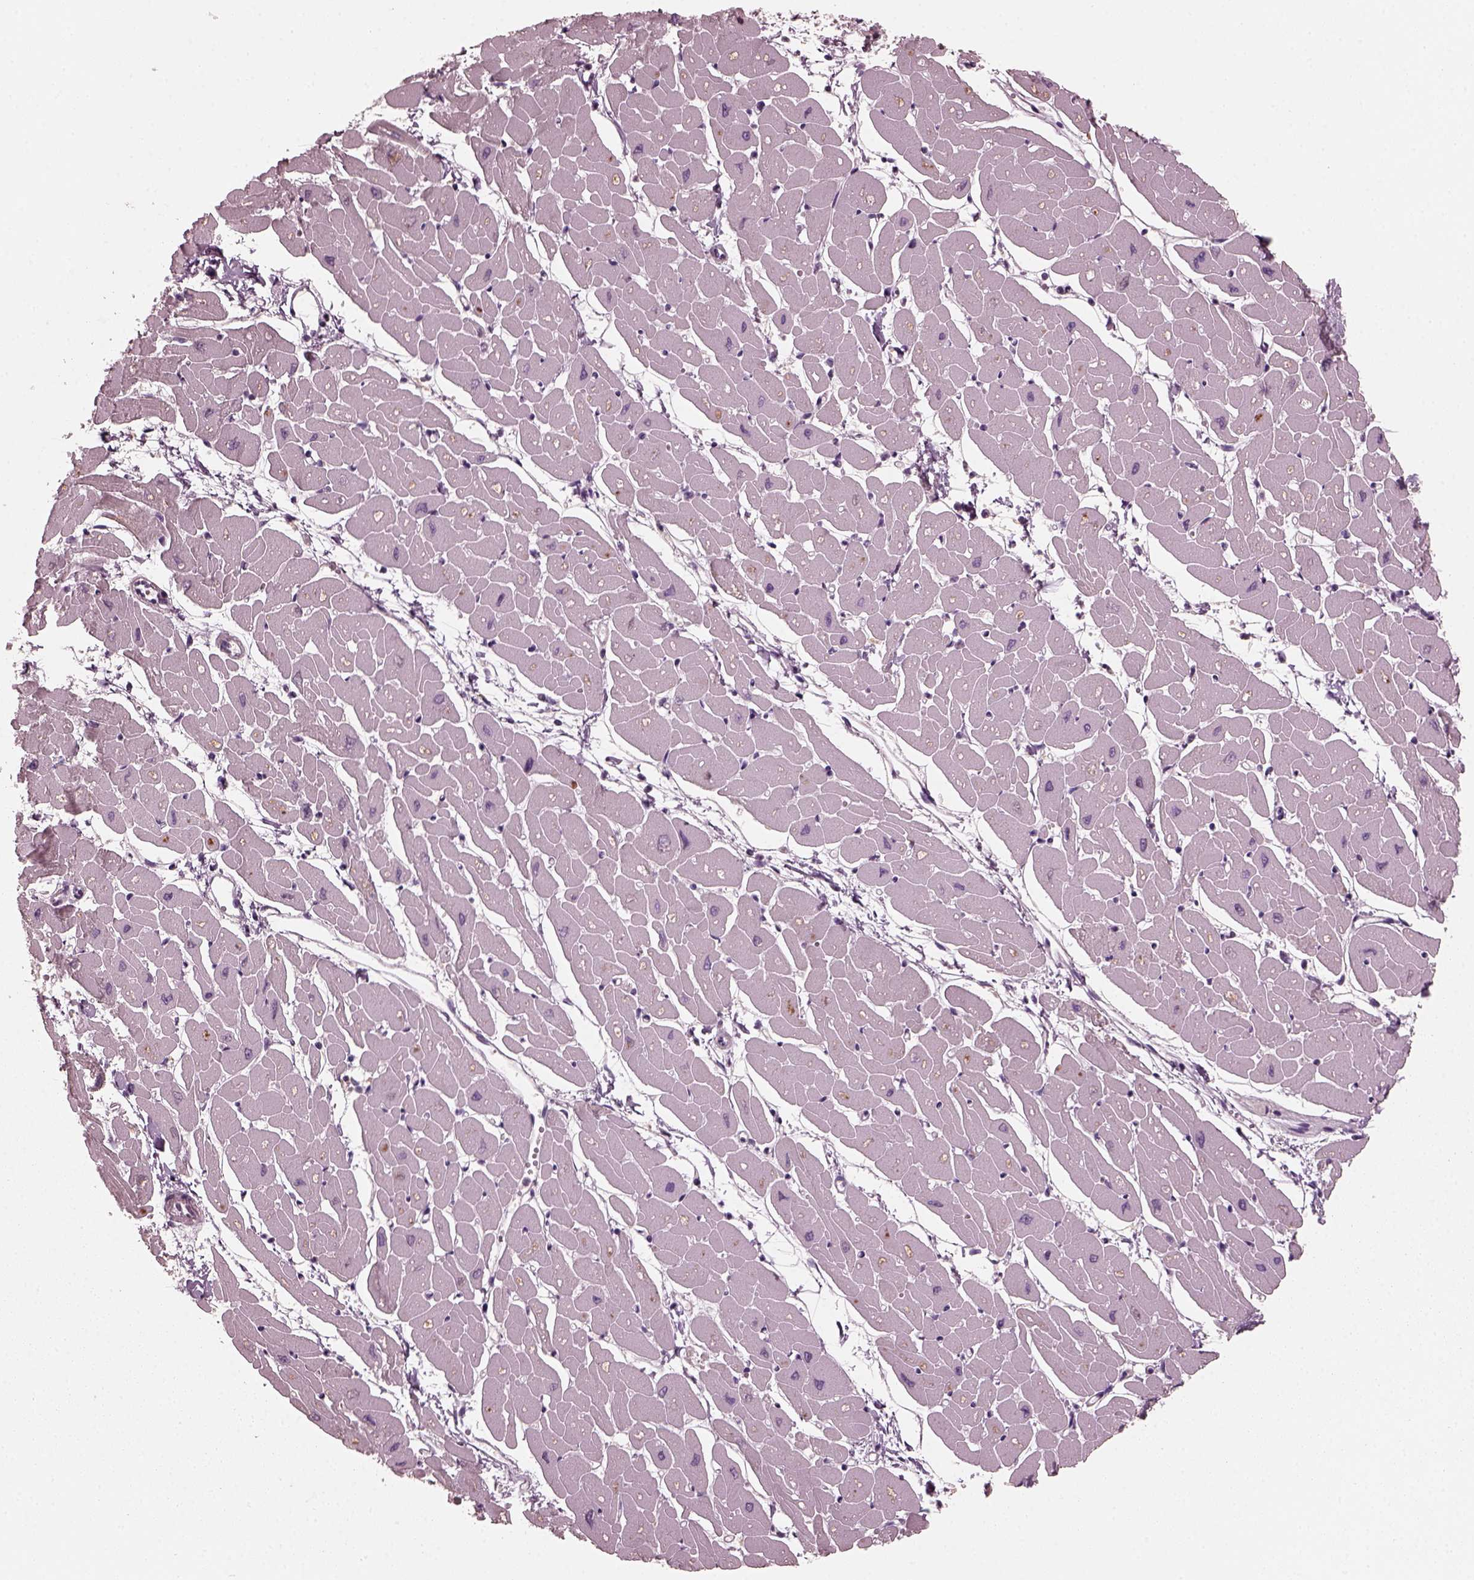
{"staining": {"intensity": "negative", "quantity": "none", "location": "none"}, "tissue": "heart muscle", "cell_type": "Cardiomyocytes", "image_type": "normal", "snomed": [{"axis": "morphology", "description": "Normal tissue, NOS"}, {"axis": "topography", "description": "Heart"}], "caption": "IHC photomicrograph of unremarkable heart muscle: heart muscle stained with DAB demonstrates no significant protein expression in cardiomyocytes. Brightfield microscopy of immunohistochemistry stained with DAB (brown) and hematoxylin (blue), captured at high magnification.", "gene": "PORCN", "patient": {"sex": "male", "age": 57}}